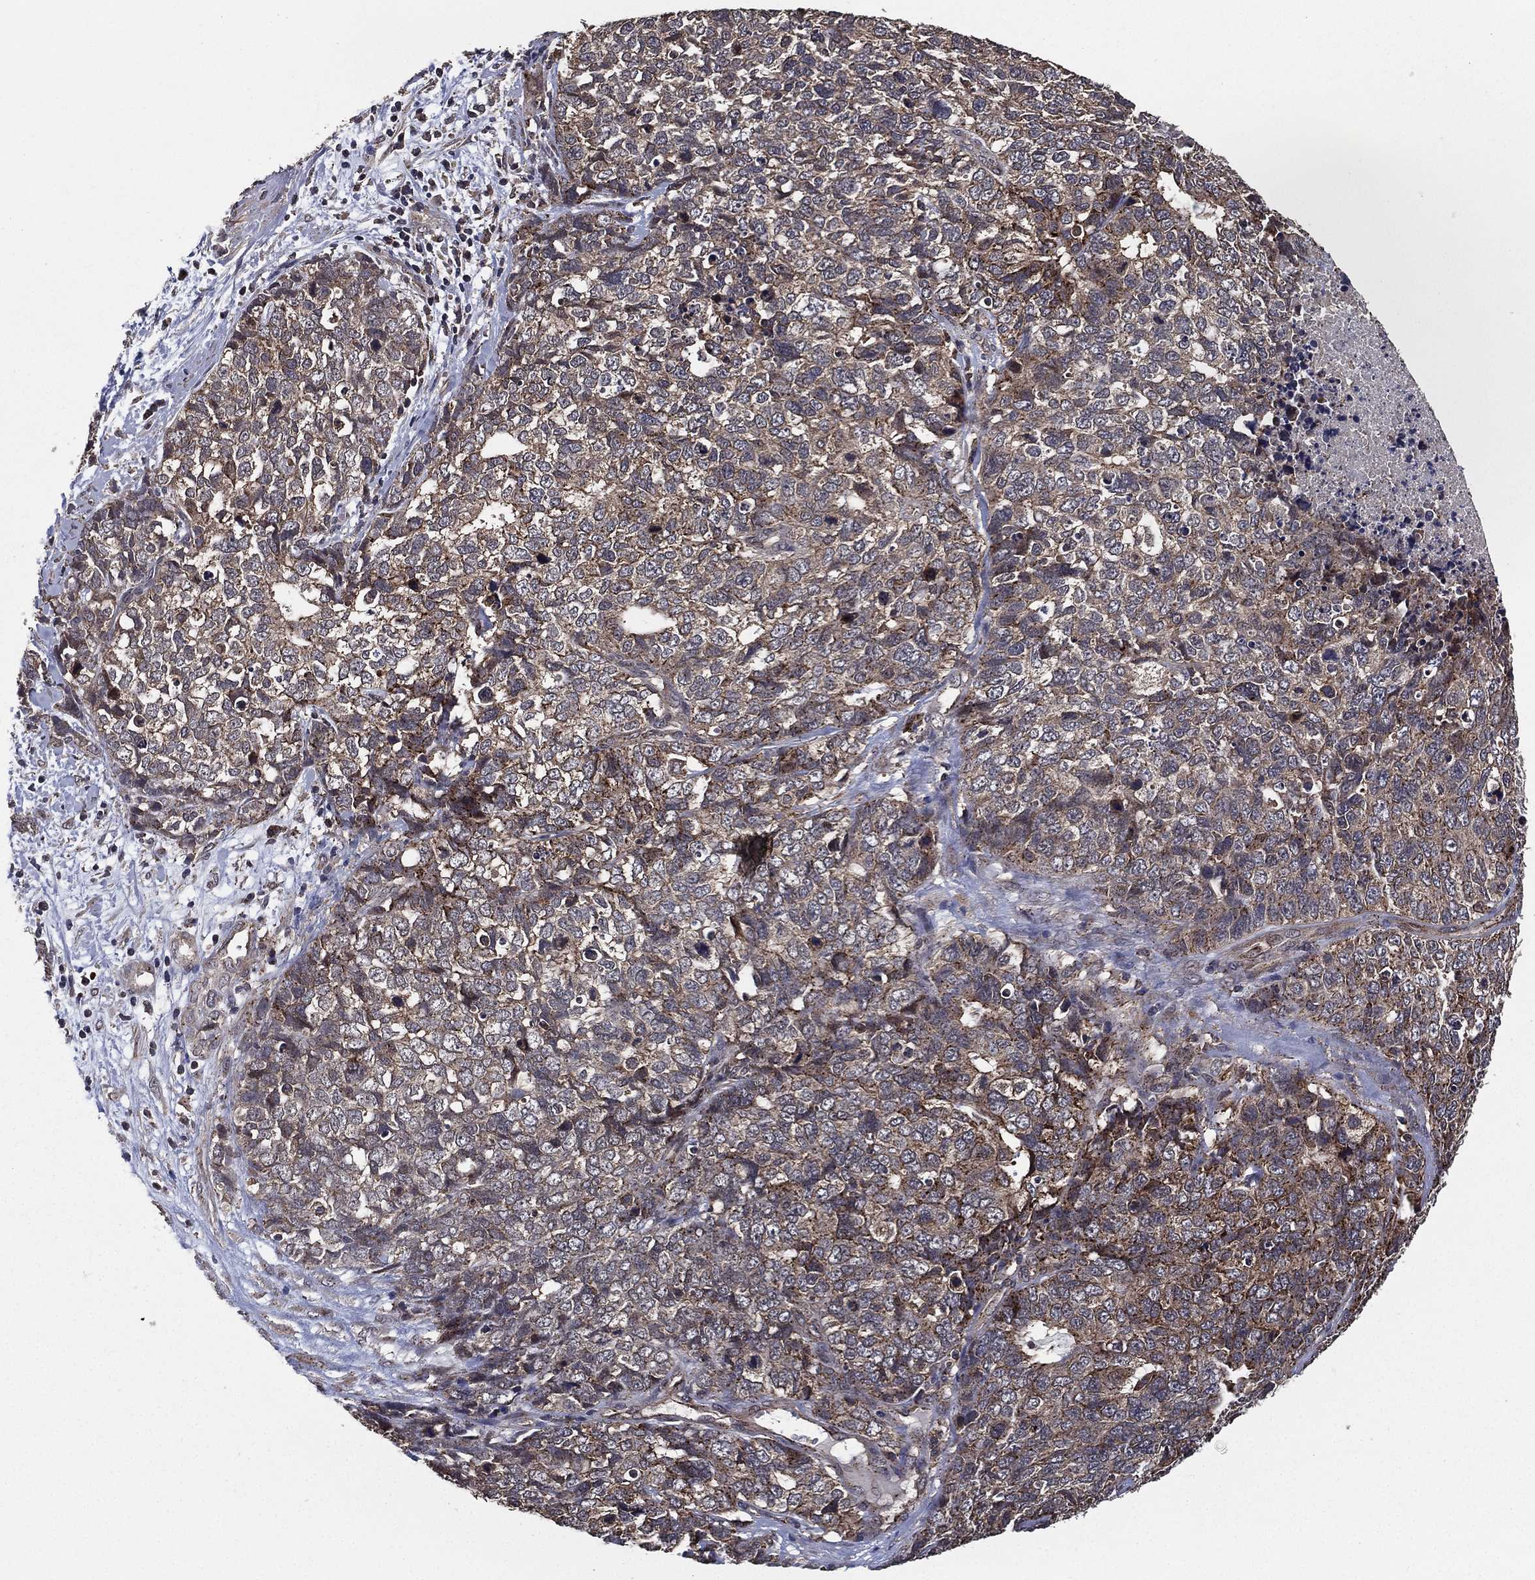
{"staining": {"intensity": "moderate", "quantity": "25%-75%", "location": "cytoplasmic/membranous"}, "tissue": "cervical cancer", "cell_type": "Tumor cells", "image_type": "cancer", "snomed": [{"axis": "morphology", "description": "Squamous cell carcinoma, NOS"}, {"axis": "topography", "description": "Cervix"}], "caption": "The photomicrograph displays immunohistochemical staining of cervical cancer (squamous cell carcinoma). There is moderate cytoplasmic/membranous staining is identified in about 25%-75% of tumor cells.", "gene": "PCNT", "patient": {"sex": "female", "age": 63}}